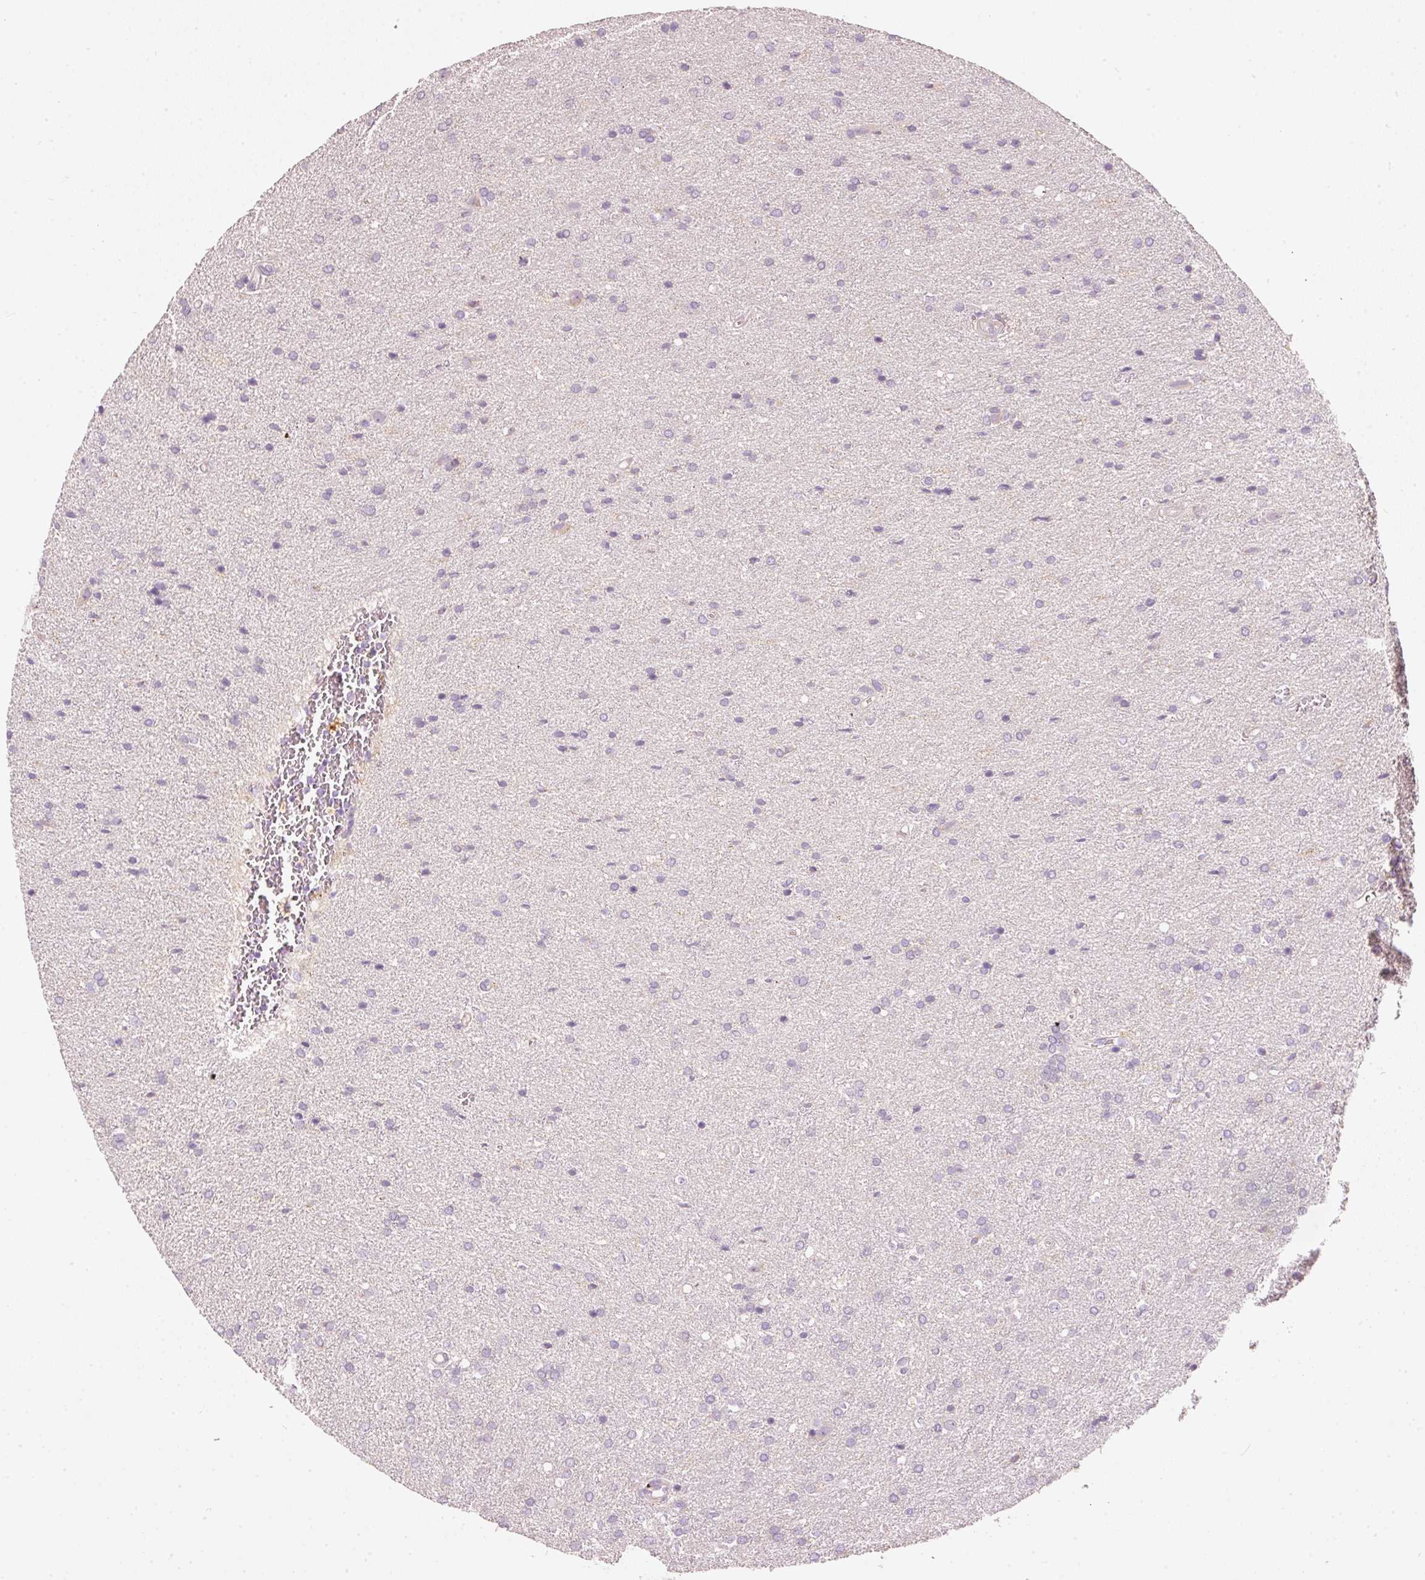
{"staining": {"intensity": "negative", "quantity": "none", "location": "none"}, "tissue": "glioma", "cell_type": "Tumor cells", "image_type": "cancer", "snomed": [{"axis": "morphology", "description": "Glioma, malignant, Low grade"}, {"axis": "topography", "description": "Brain"}], "caption": "IHC of human glioma shows no positivity in tumor cells.", "gene": "KLHL21", "patient": {"sex": "female", "age": 34}}